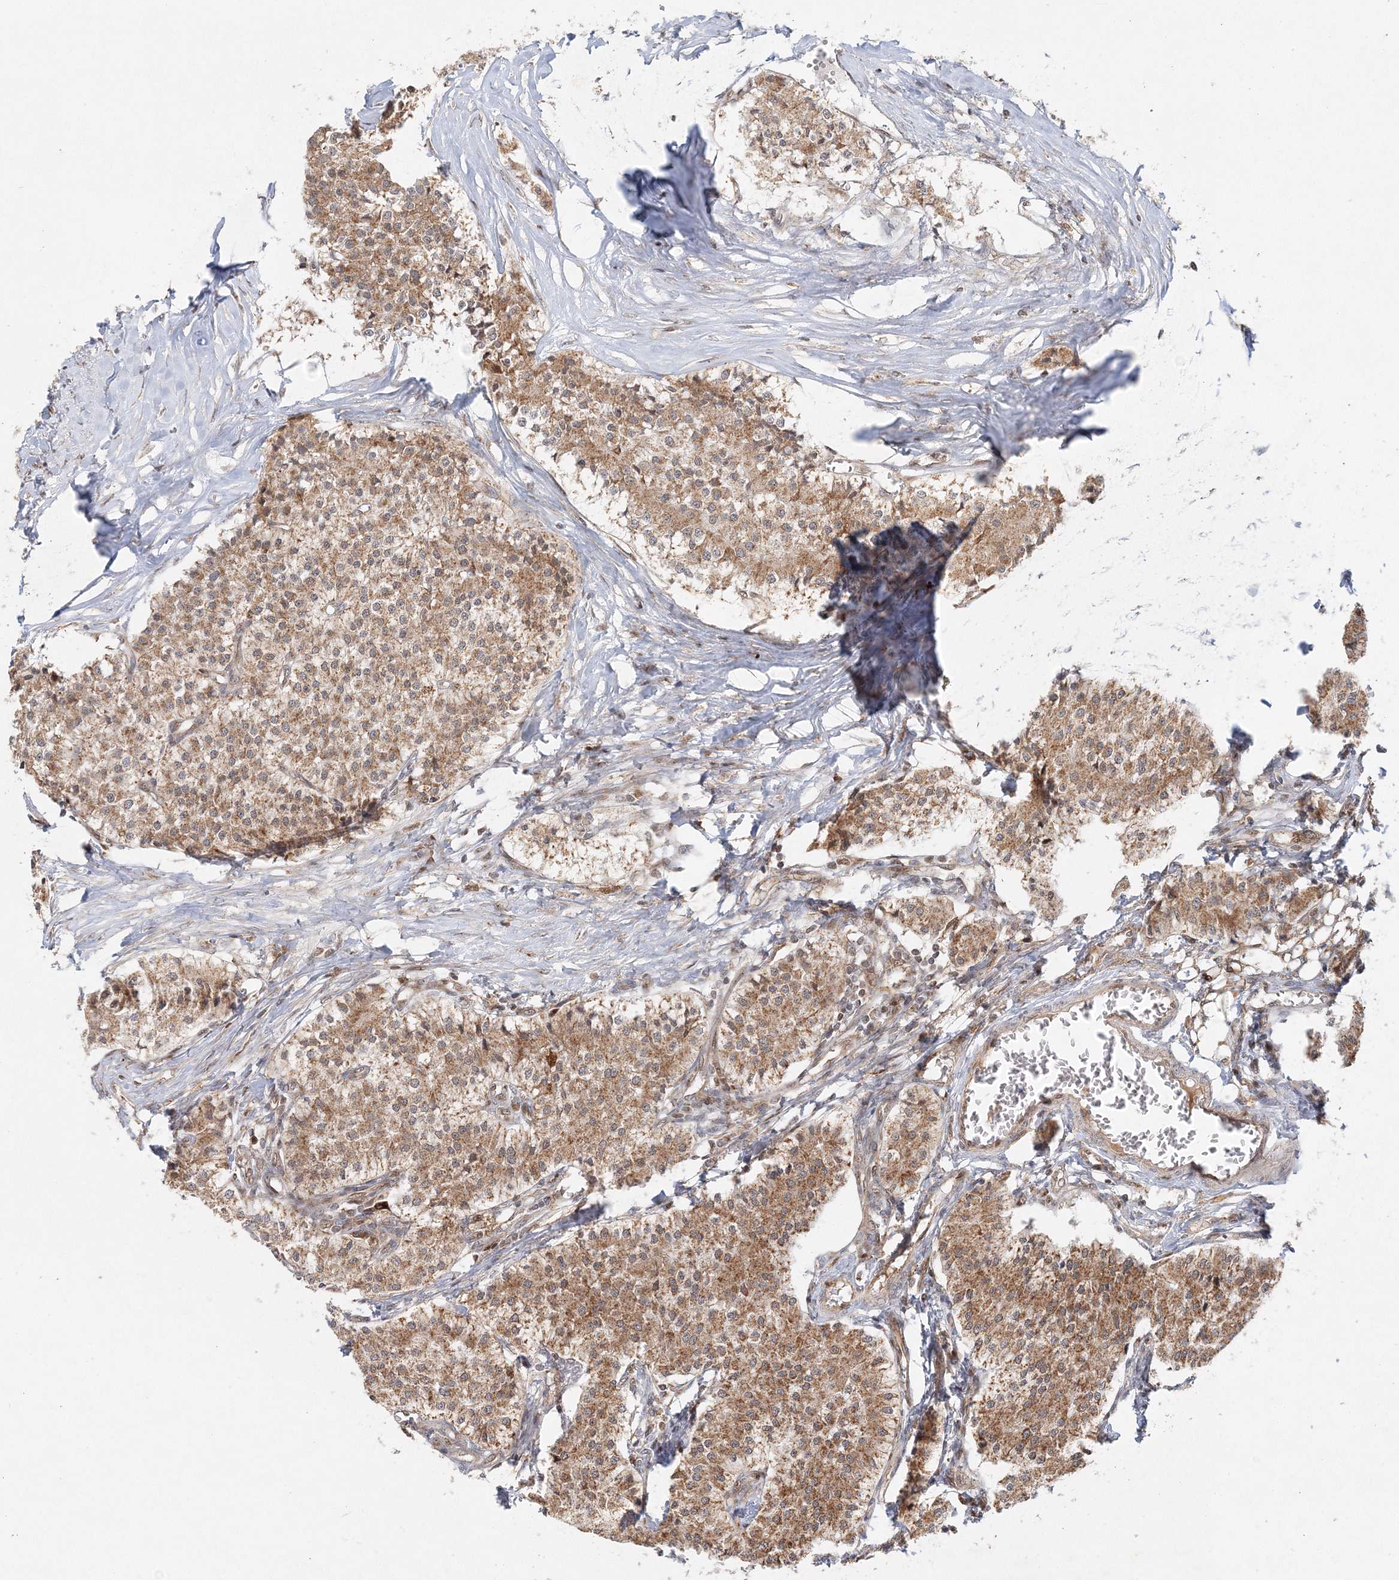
{"staining": {"intensity": "moderate", "quantity": ">75%", "location": "cytoplasmic/membranous"}, "tissue": "carcinoid", "cell_type": "Tumor cells", "image_type": "cancer", "snomed": [{"axis": "morphology", "description": "Carcinoid, malignant, NOS"}, {"axis": "topography", "description": "Colon"}], "caption": "Protein expression analysis of human carcinoid reveals moderate cytoplasmic/membranous expression in approximately >75% of tumor cells. The staining is performed using DAB (3,3'-diaminobenzidine) brown chromogen to label protein expression. The nuclei are counter-stained blue using hematoxylin.", "gene": "RAB11FIP2", "patient": {"sex": "female", "age": 52}}